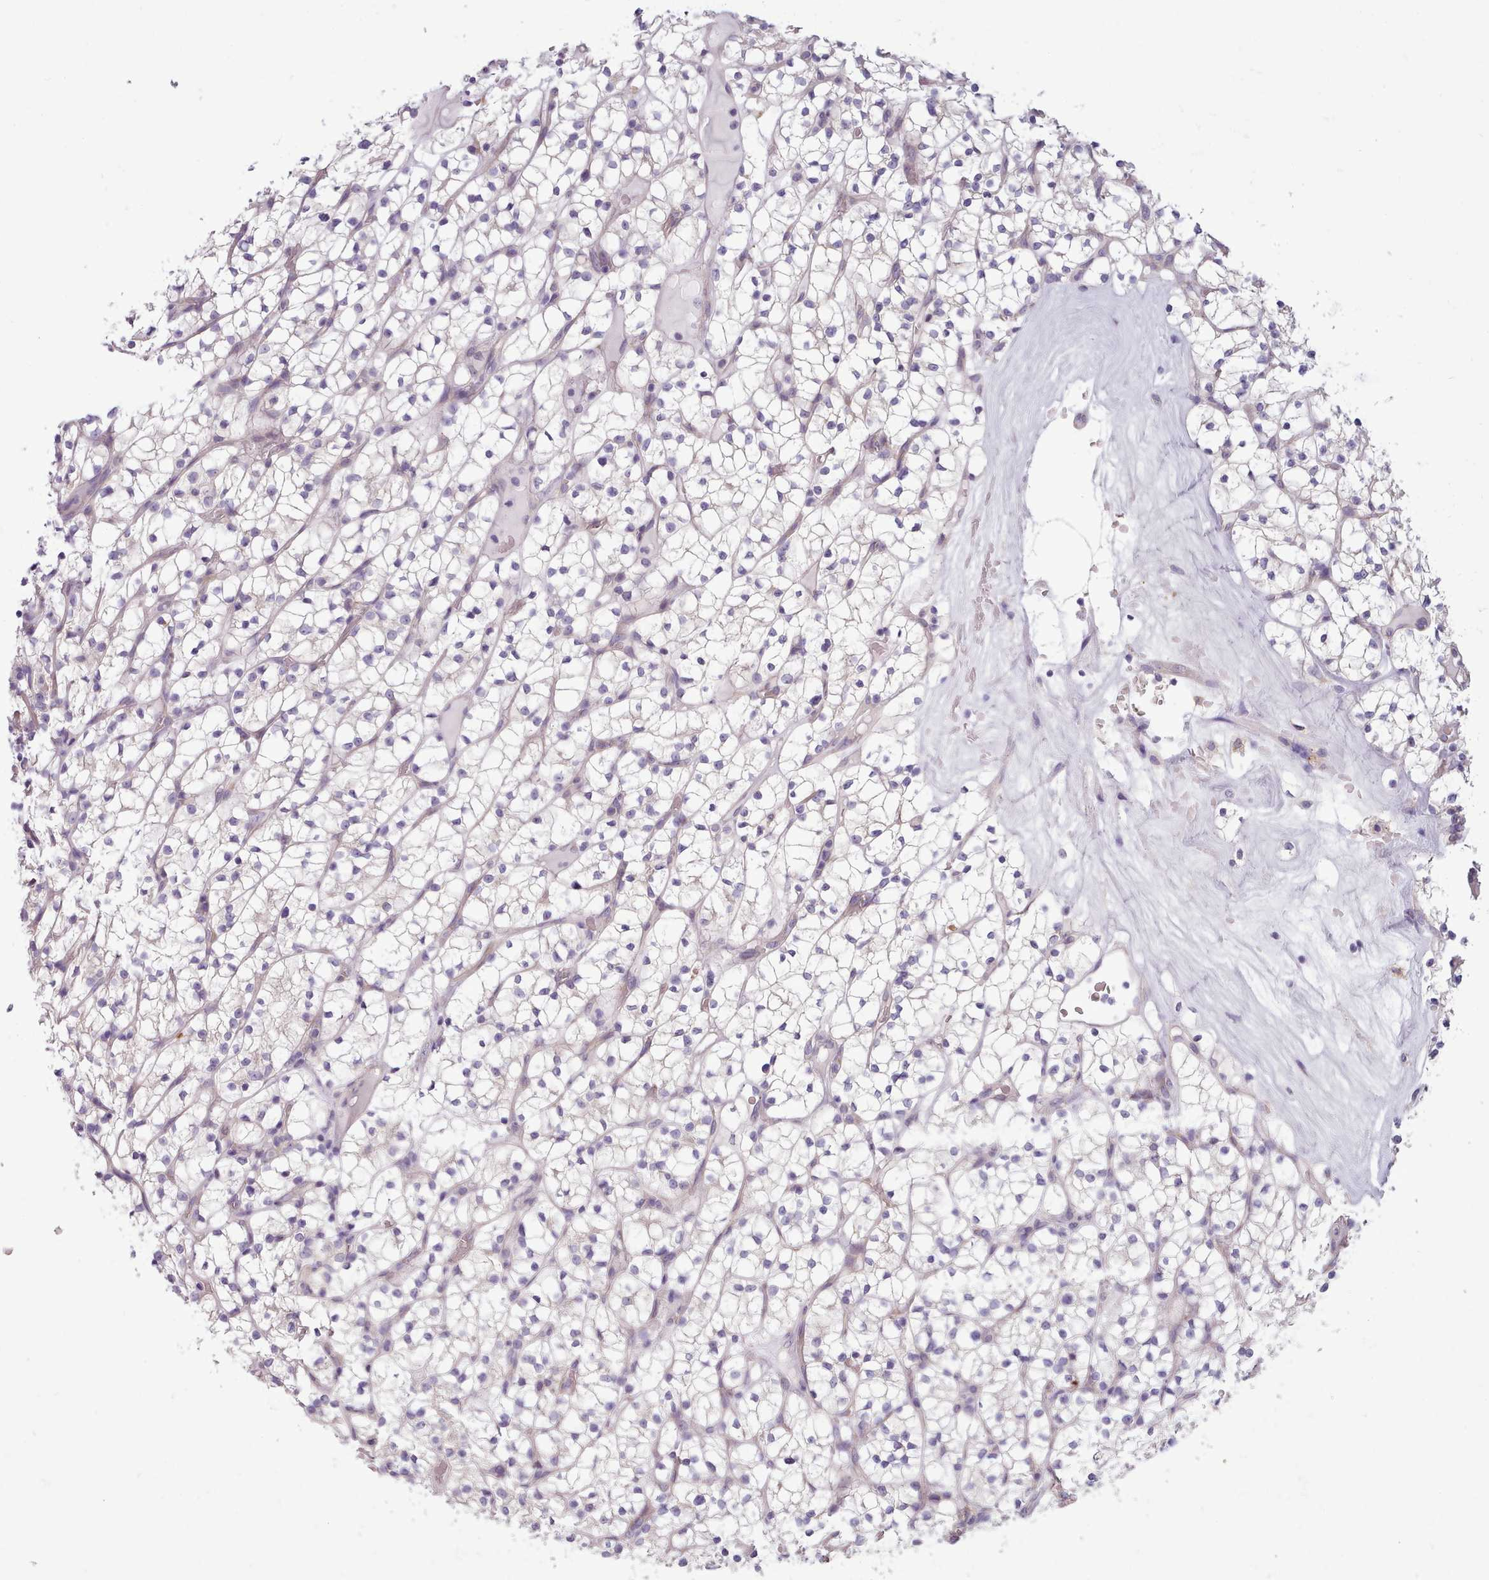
{"staining": {"intensity": "negative", "quantity": "none", "location": "none"}, "tissue": "renal cancer", "cell_type": "Tumor cells", "image_type": "cancer", "snomed": [{"axis": "morphology", "description": "Adenocarcinoma, NOS"}, {"axis": "topography", "description": "Kidney"}], "caption": "DAB (3,3'-diaminobenzidine) immunohistochemical staining of human renal adenocarcinoma exhibits no significant staining in tumor cells. (Stains: DAB (3,3'-diaminobenzidine) immunohistochemistry (IHC) with hematoxylin counter stain, Microscopy: brightfield microscopy at high magnification).", "gene": "DPF1", "patient": {"sex": "female", "age": 64}}